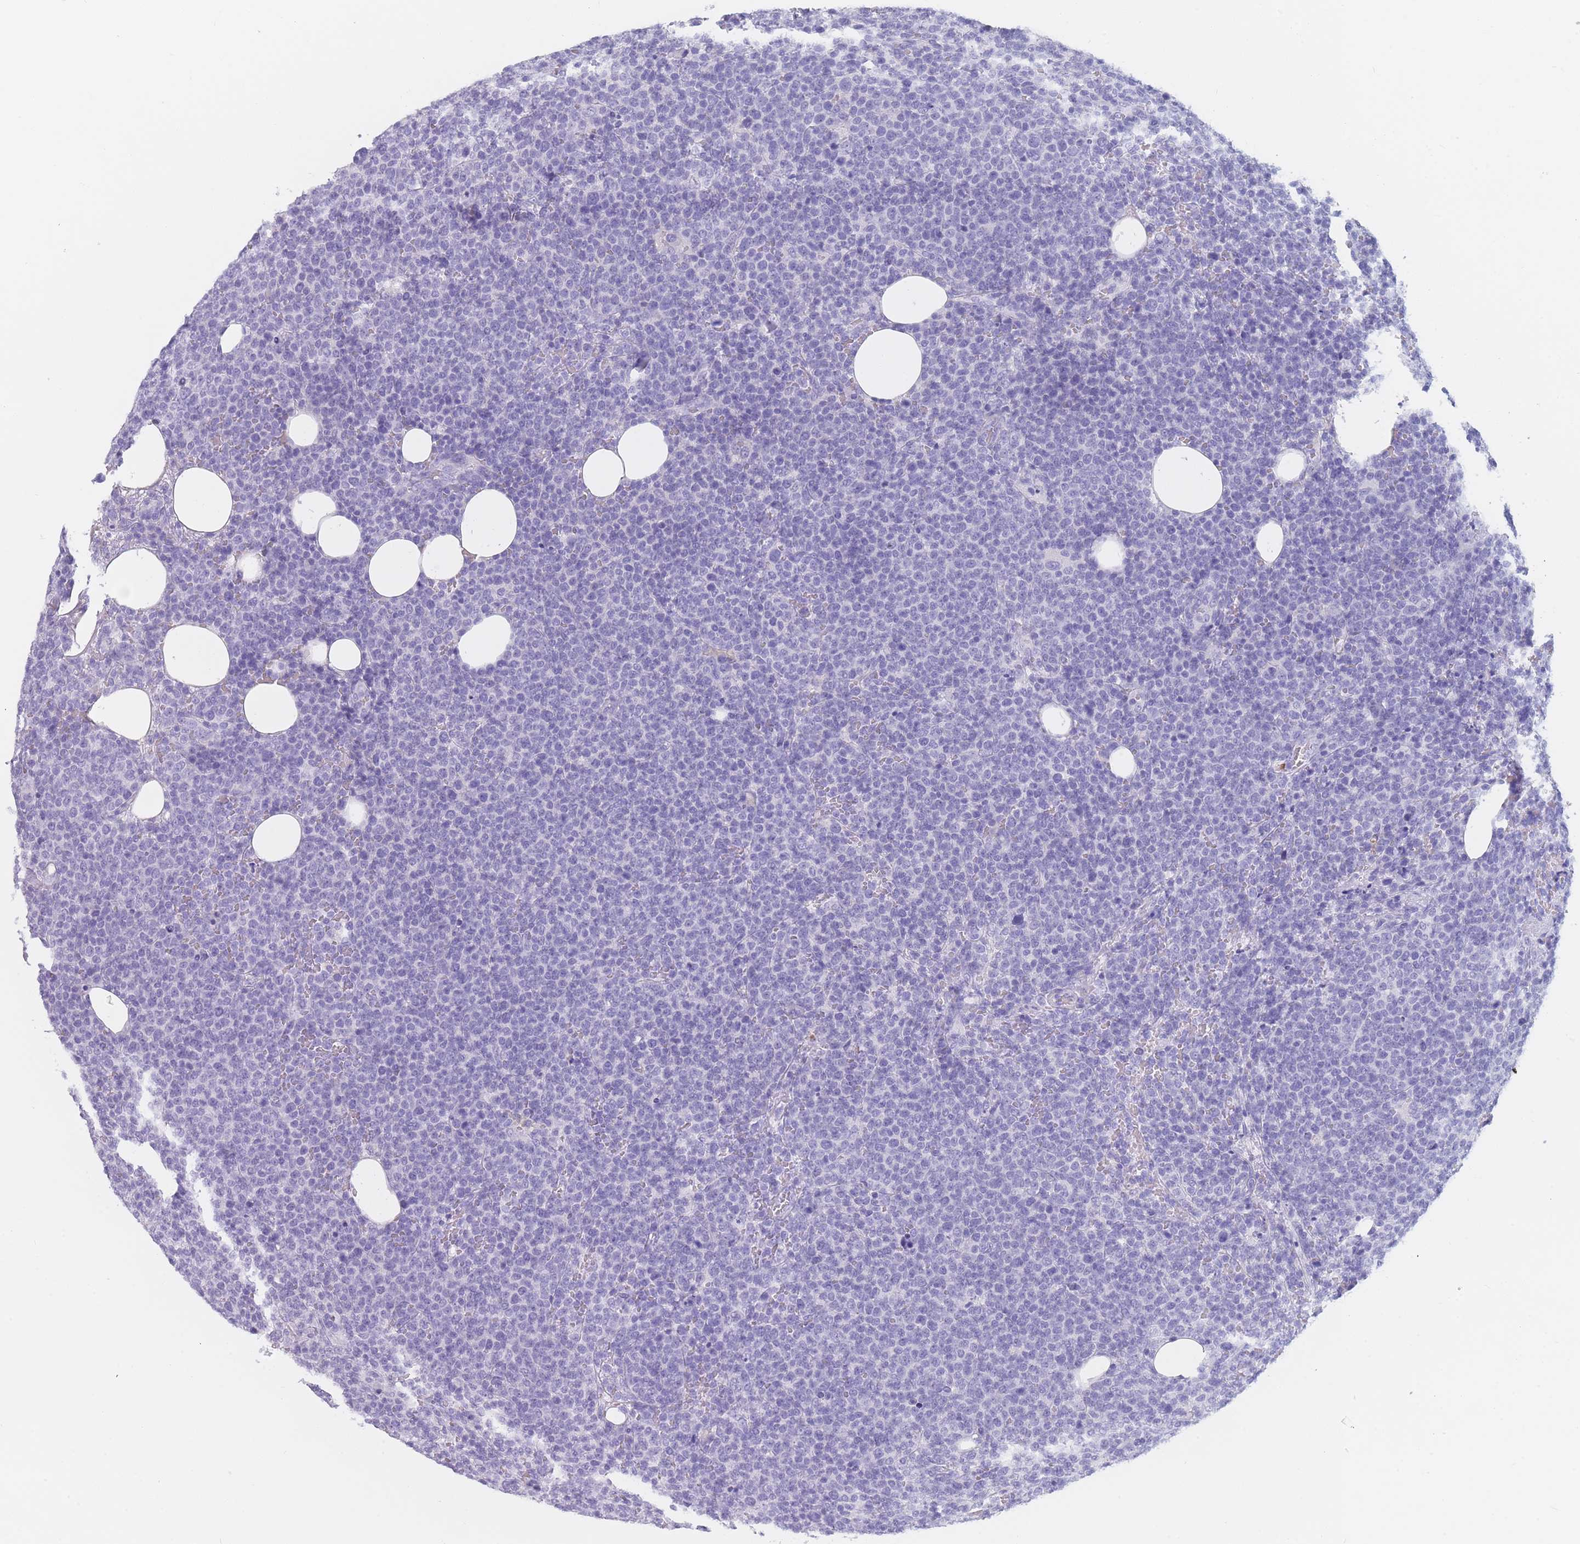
{"staining": {"intensity": "negative", "quantity": "none", "location": "none"}, "tissue": "lymphoma", "cell_type": "Tumor cells", "image_type": "cancer", "snomed": [{"axis": "morphology", "description": "Malignant lymphoma, non-Hodgkin's type, High grade"}, {"axis": "topography", "description": "Lymph node"}], "caption": "Immunohistochemistry of high-grade malignant lymphoma, non-Hodgkin's type demonstrates no positivity in tumor cells.", "gene": "OR5D16", "patient": {"sex": "male", "age": 61}}